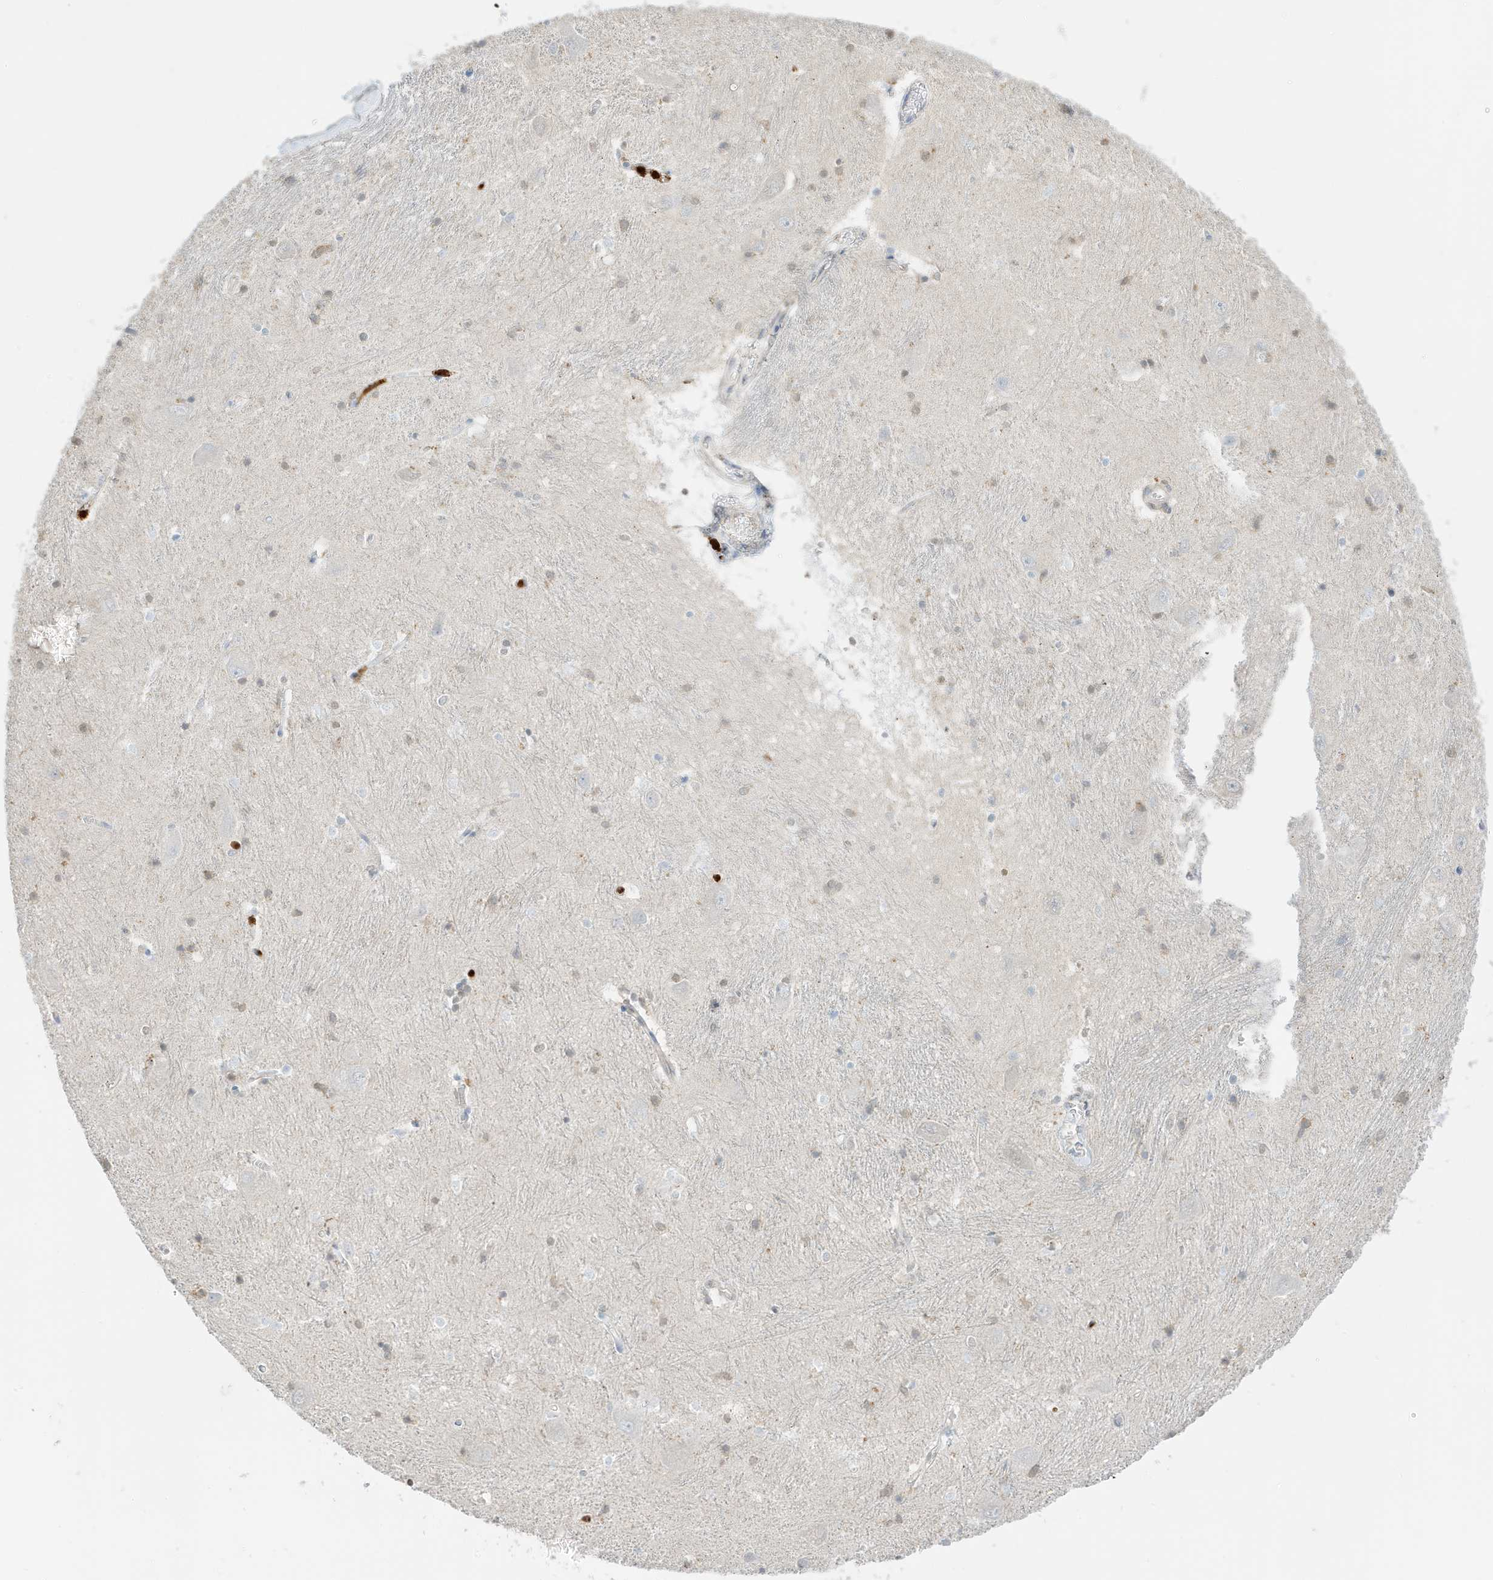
{"staining": {"intensity": "negative", "quantity": "none", "location": "none"}, "tissue": "caudate", "cell_type": "Glial cells", "image_type": "normal", "snomed": [{"axis": "morphology", "description": "Normal tissue, NOS"}, {"axis": "topography", "description": "Lateral ventricle wall"}], "caption": "This is an immunohistochemistry (IHC) image of benign human caudate. There is no positivity in glial cells.", "gene": "GCA", "patient": {"sex": "male", "age": 37}}